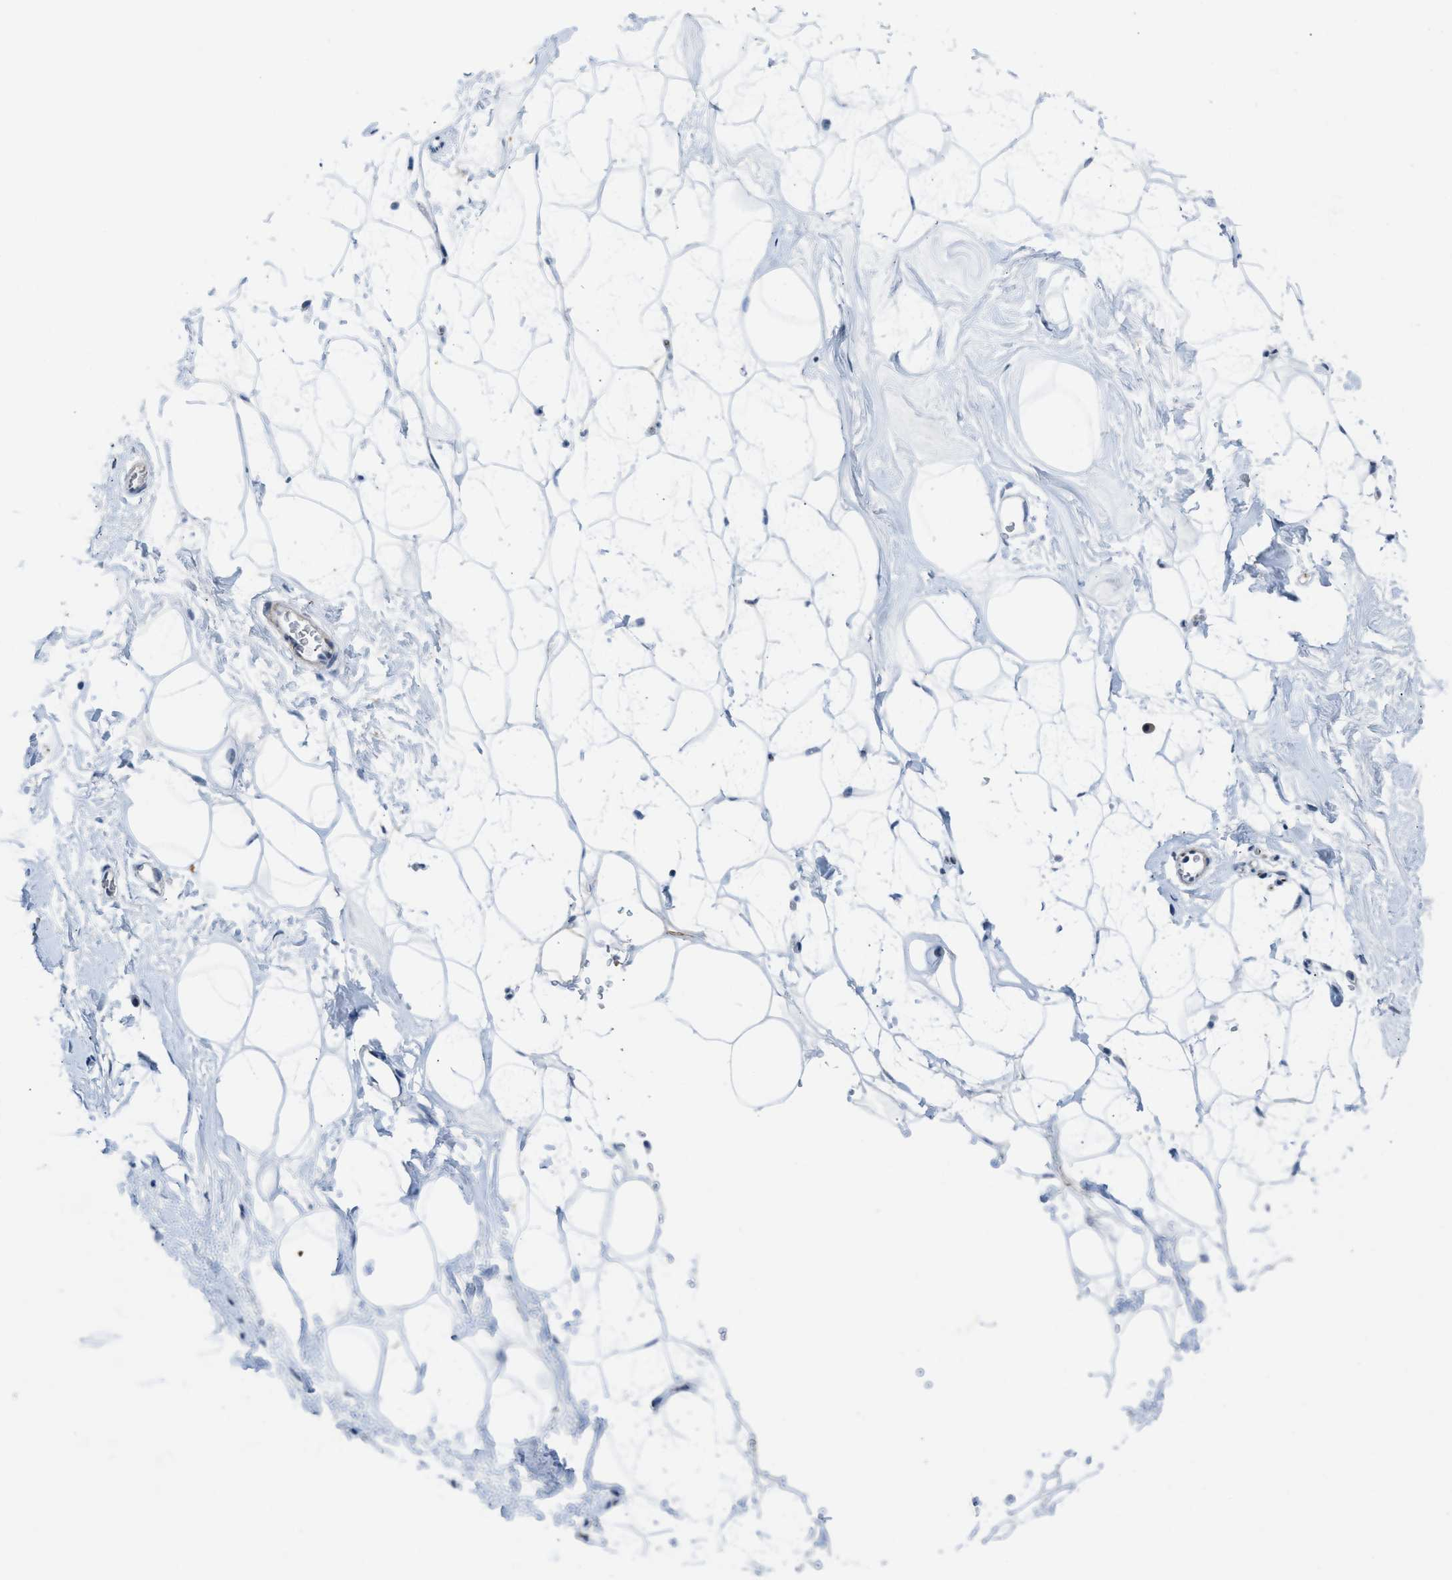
{"staining": {"intensity": "moderate", "quantity": "<25%", "location": "cytoplasmic/membranous"}, "tissue": "adipose tissue", "cell_type": "Adipocytes", "image_type": "normal", "snomed": [{"axis": "morphology", "description": "Normal tissue, NOS"}, {"axis": "morphology", "description": "Fibrosis, NOS"}, {"axis": "topography", "description": "Breast"}, {"axis": "topography", "description": "Adipose tissue"}], "caption": "Human adipose tissue stained with a brown dye displays moderate cytoplasmic/membranous positive staining in approximately <25% of adipocytes.", "gene": "SLC5A5", "patient": {"sex": "female", "age": 39}}